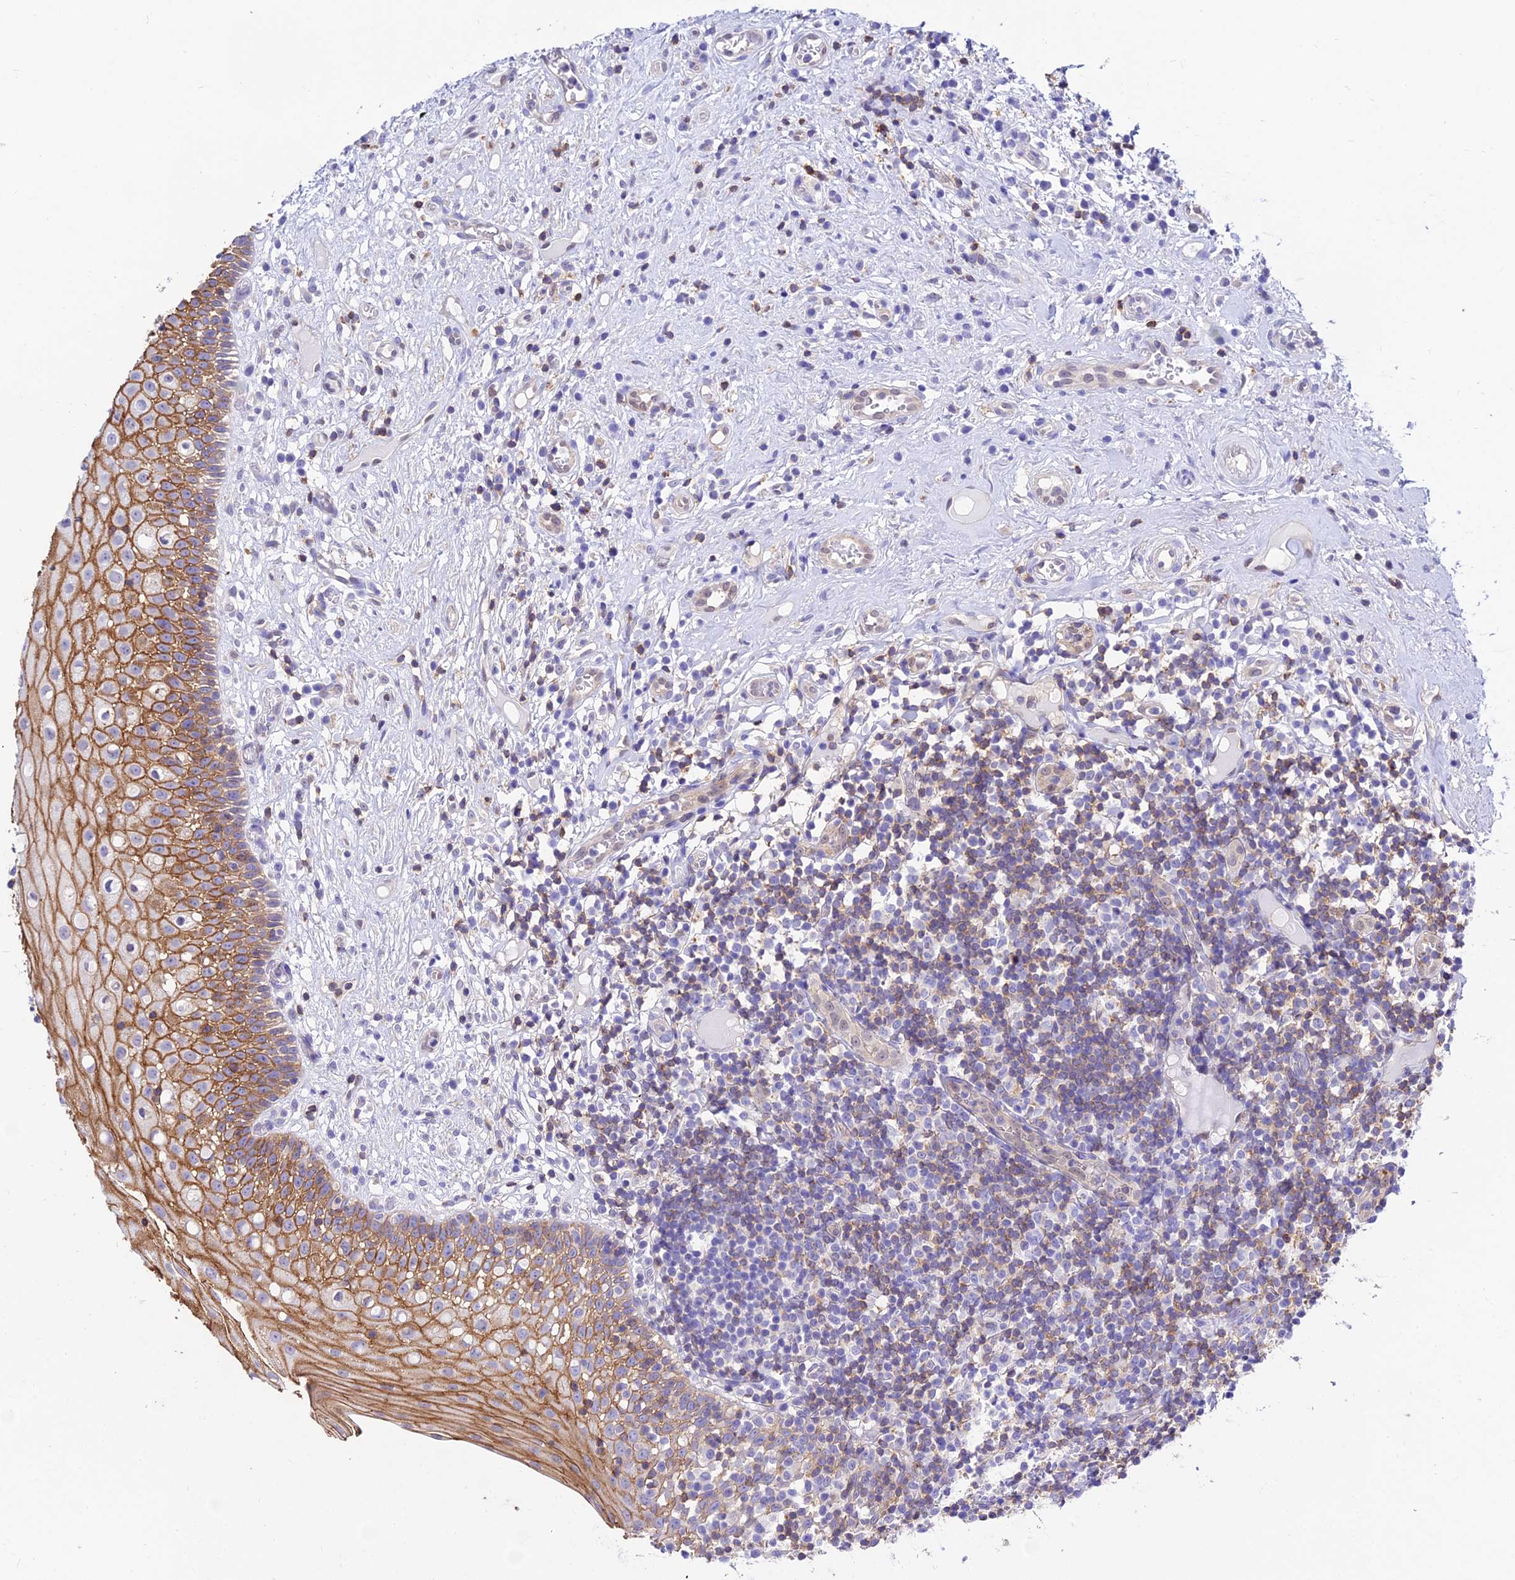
{"staining": {"intensity": "moderate", "quantity": ">75%", "location": "cytoplasmic/membranous"}, "tissue": "oral mucosa", "cell_type": "Squamous epithelial cells", "image_type": "normal", "snomed": [{"axis": "morphology", "description": "Normal tissue, NOS"}, {"axis": "topography", "description": "Oral tissue"}], "caption": "Brown immunohistochemical staining in benign oral mucosa displays moderate cytoplasmic/membranous expression in about >75% of squamous epithelial cells. The staining was performed using DAB (3,3'-diaminobenzidine) to visualize the protein expression in brown, while the nuclei were stained in blue with hematoxylin (Magnification: 20x).", "gene": "S100A16", "patient": {"sex": "female", "age": 69}}